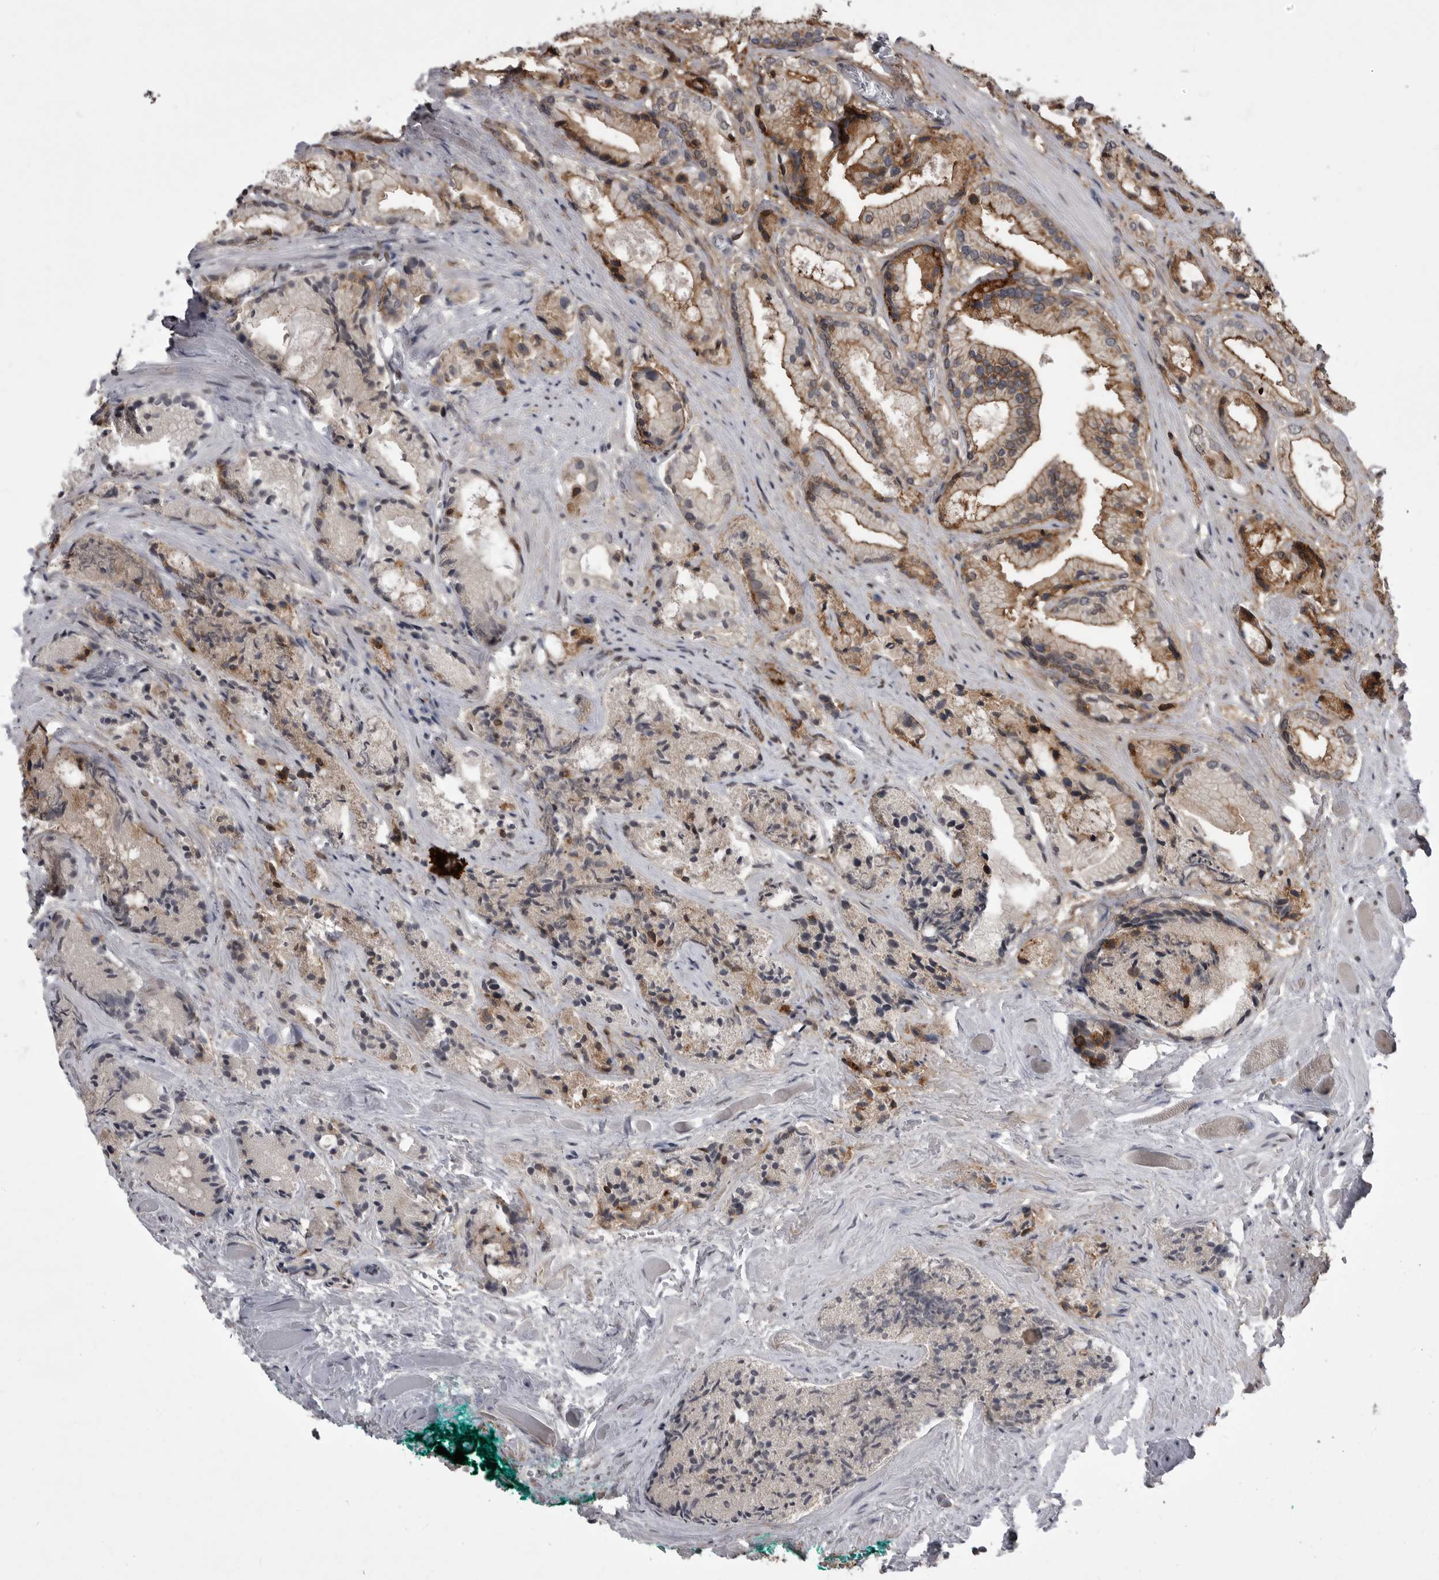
{"staining": {"intensity": "moderate", "quantity": ">75%", "location": "cytoplasmic/membranous"}, "tissue": "prostate cancer", "cell_type": "Tumor cells", "image_type": "cancer", "snomed": [{"axis": "morphology", "description": "Adenocarcinoma, Low grade"}, {"axis": "topography", "description": "Prostate"}], "caption": "Protein positivity by immunohistochemistry exhibits moderate cytoplasmic/membranous staining in about >75% of tumor cells in prostate cancer (low-grade adenocarcinoma).", "gene": "ABL1", "patient": {"sex": "male", "age": 62}}